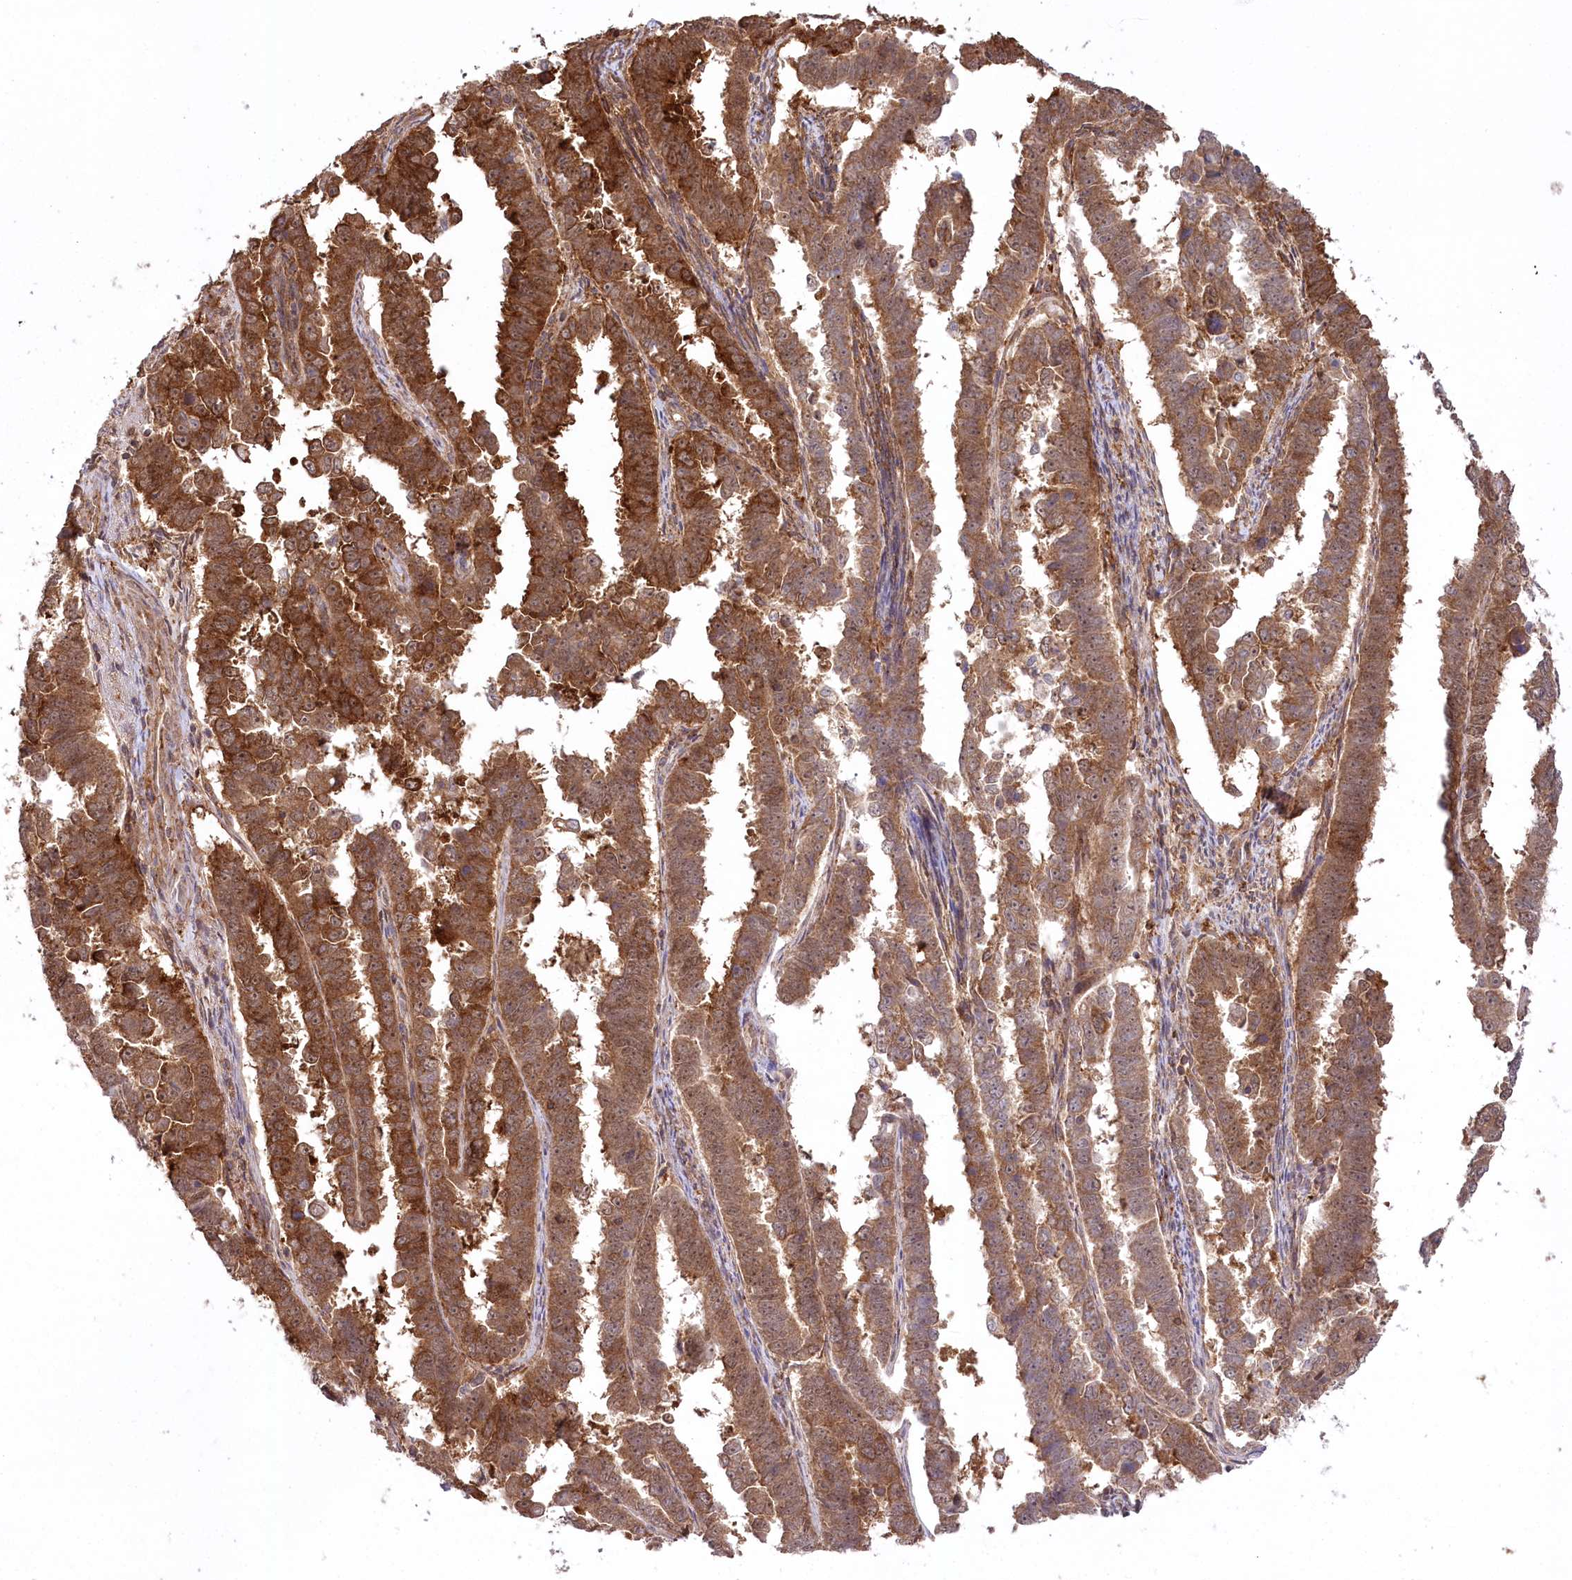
{"staining": {"intensity": "moderate", "quantity": ">75%", "location": "cytoplasmic/membranous,nuclear"}, "tissue": "endometrial cancer", "cell_type": "Tumor cells", "image_type": "cancer", "snomed": [{"axis": "morphology", "description": "Adenocarcinoma, NOS"}, {"axis": "topography", "description": "Endometrium"}], "caption": "Tumor cells exhibit moderate cytoplasmic/membranous and nuclear expression in approximately >75% of cells in endometrial cancer (adenocarcinoma).", "gene": "CCDC91", "patient": {"sex": "female", "age": 75}}